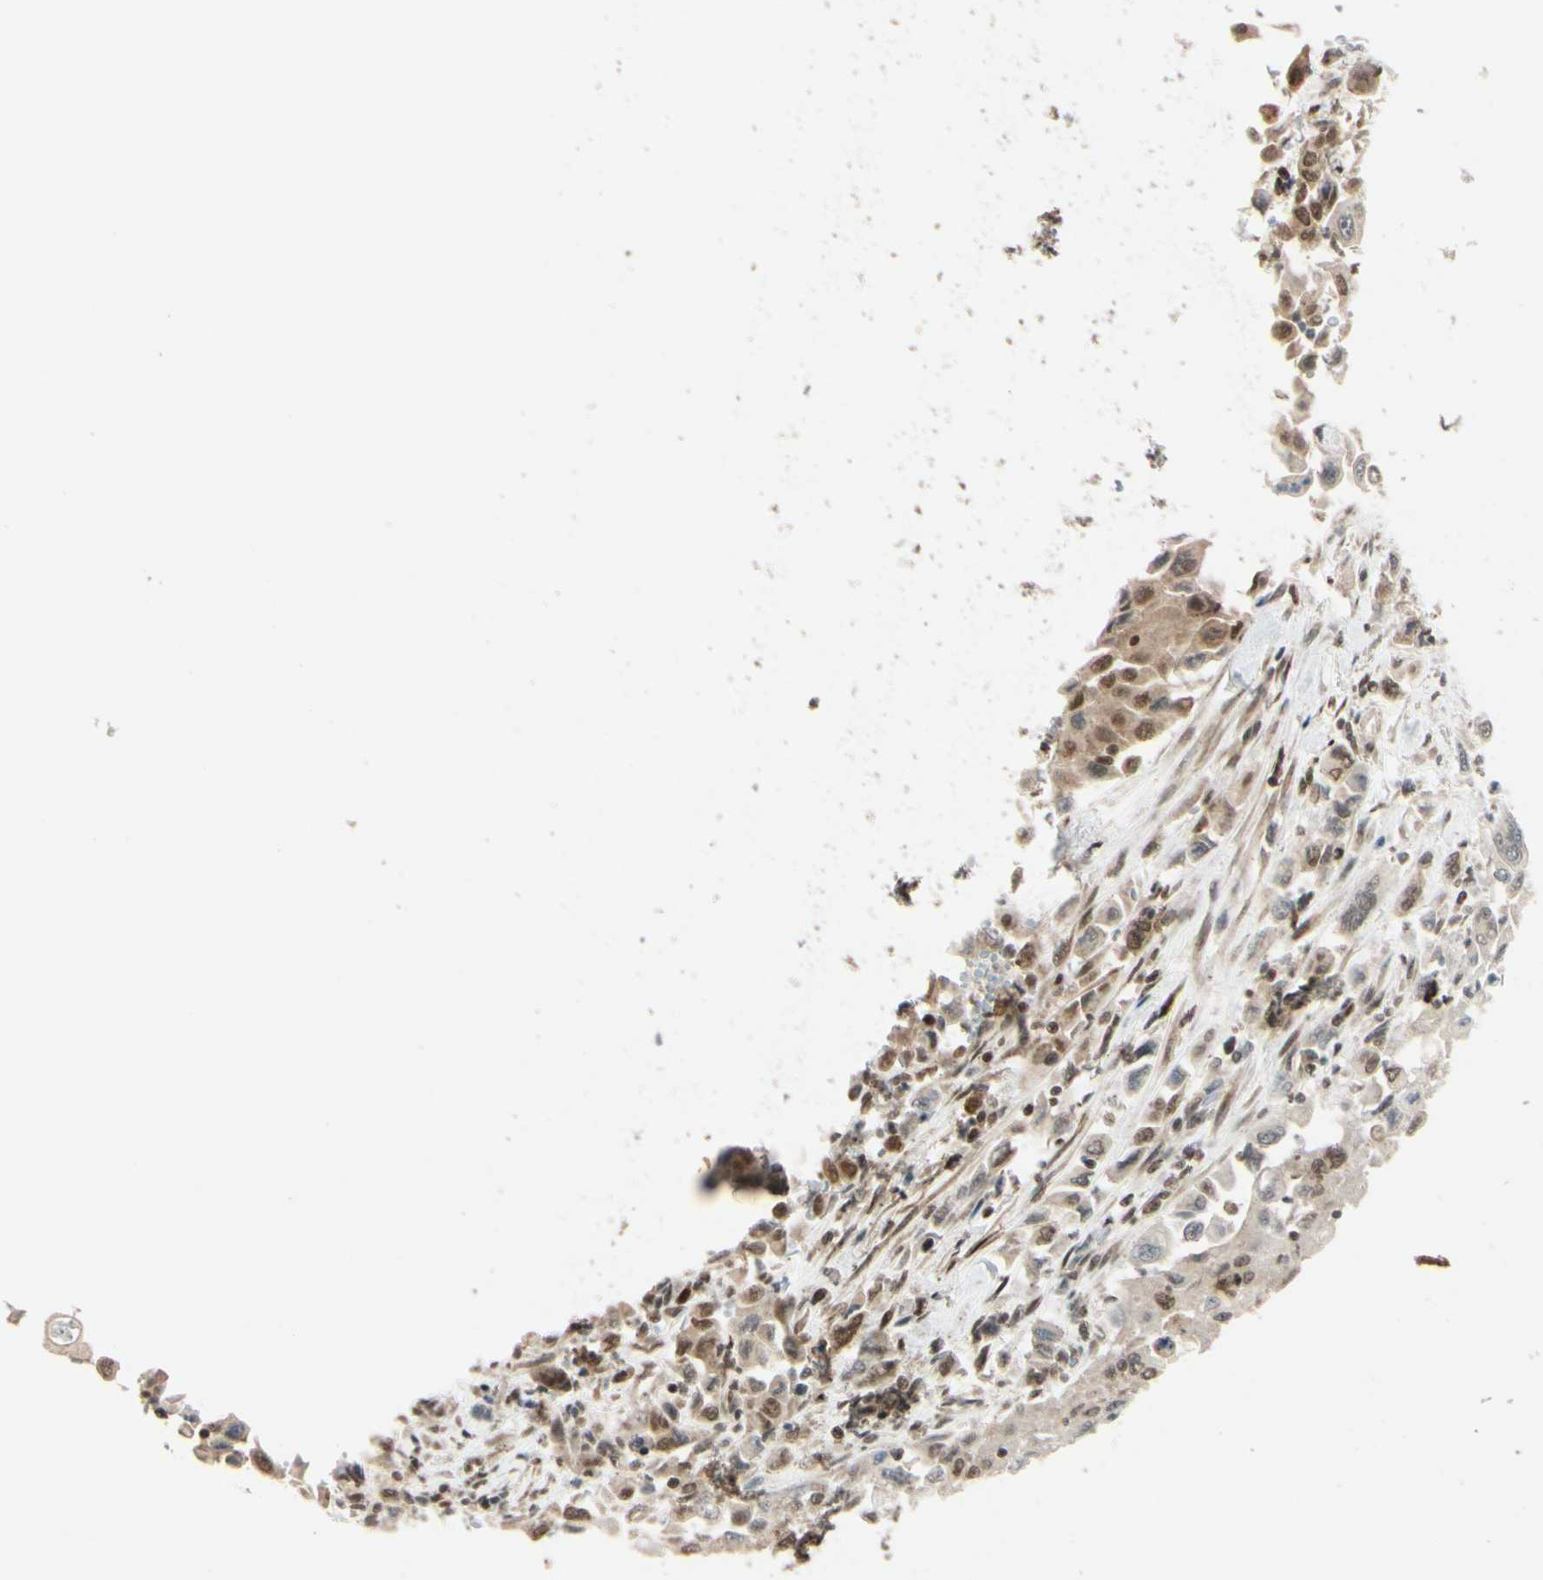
{"staining": {"intensity": "weak", "quantity": ">75%", "location": "cytoplasmic/membranous,nuclear"}, "tissue": "pancreatic cancer", "cell_type": "Tumor cells", "image_type": "cancer", "snomed": [{"axis": "morphology", "description": "Adenocarcinoma, NOS"}, {"axis": "topography", "description": "Pancreas"}], "caption": "IHC image of neoplastic tissue: human pancreatic cancer (adenocarcinoma) stained using immunohistochemistry reveals low levels of weak protein expression localized specifically in the cytoplasmic/membranous and nuclear of tumor cells, appearing as a cytoplasmic/membranous and nuclear brown color.", "gene": "BRMS1", "patient": {"sex": "male", "age": 70}}